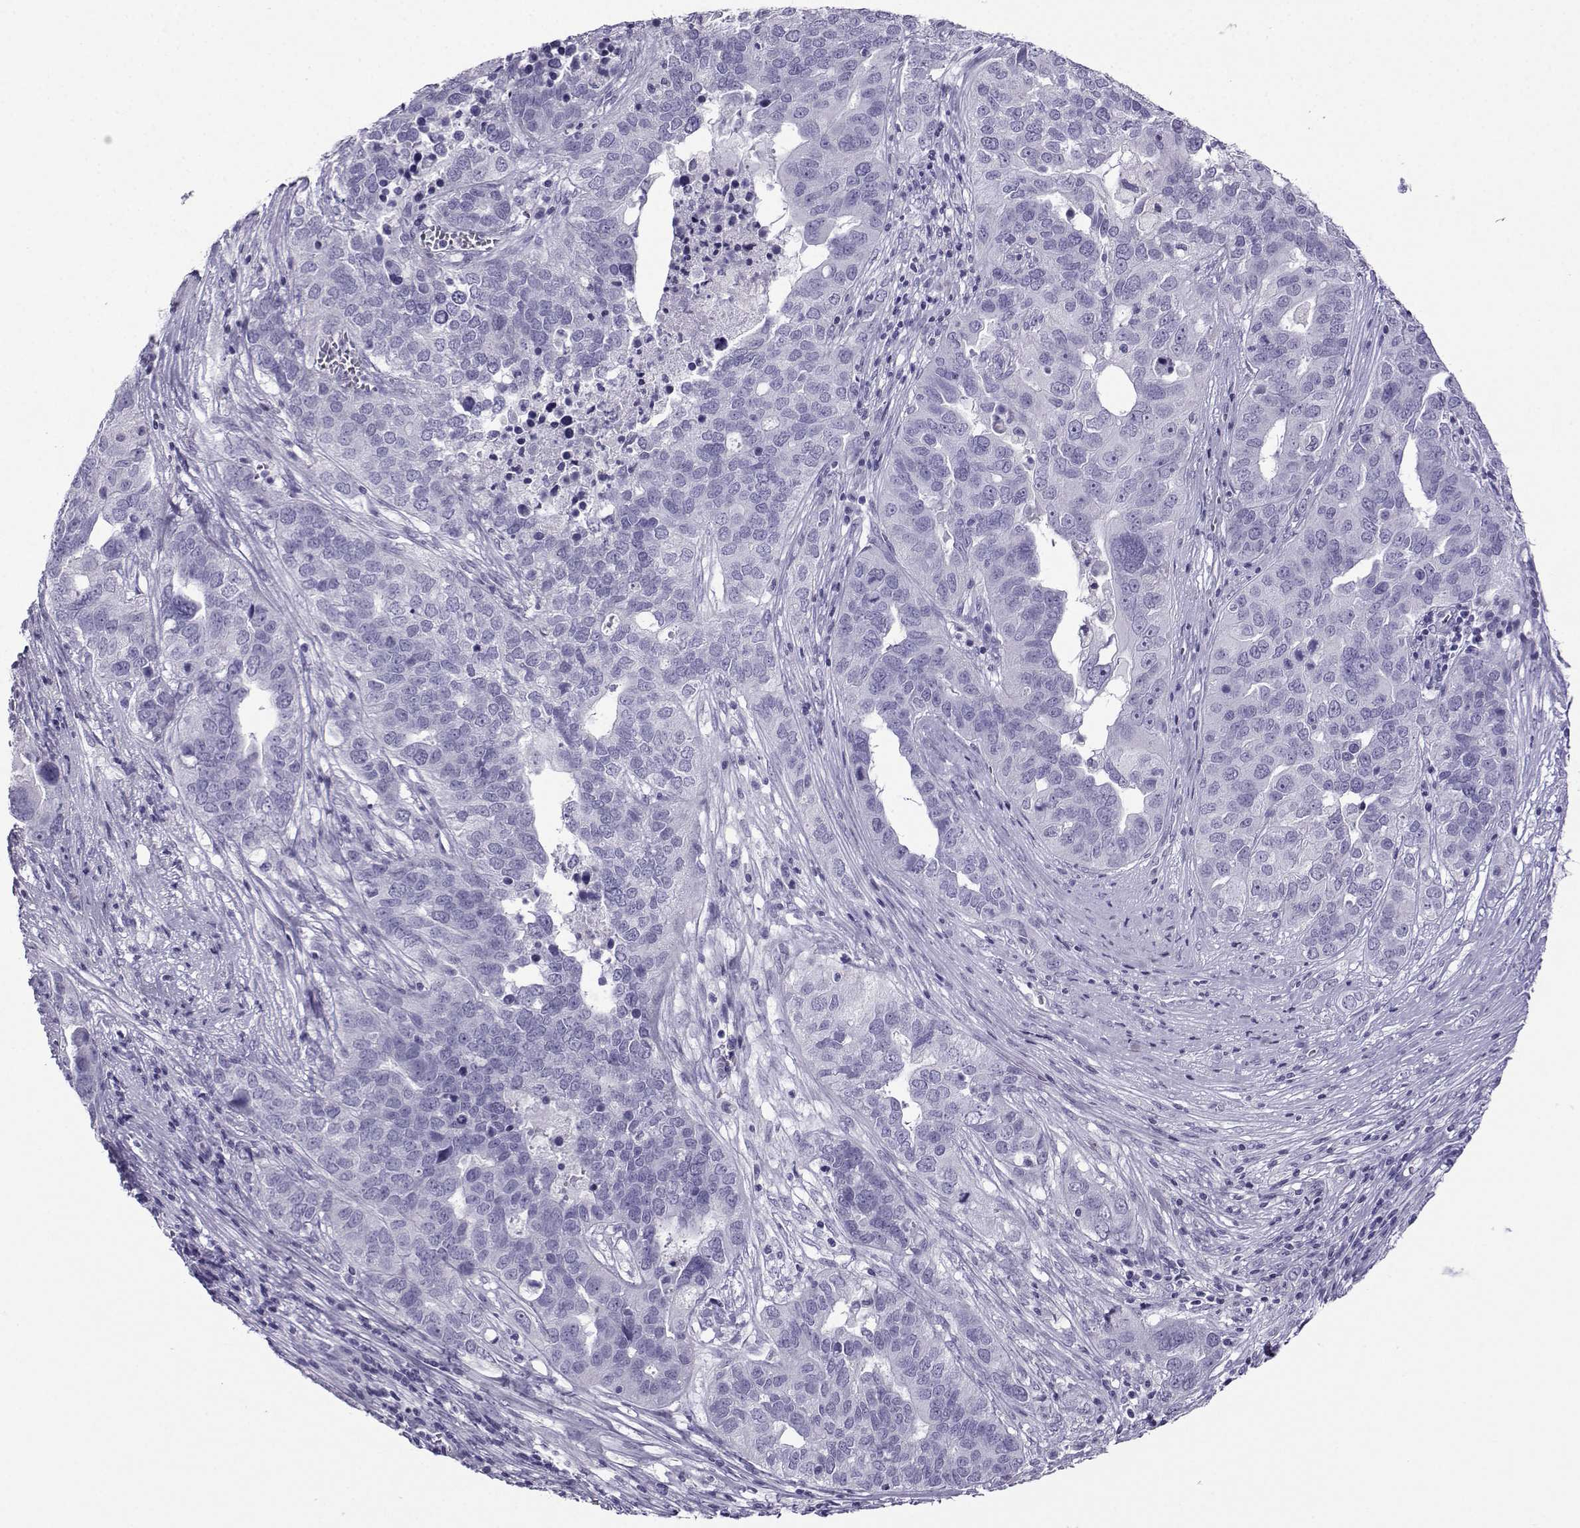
{"staining": {"intensity": "negative", "quantity": "none", "location": "none"}, "tissue": "ovarian cancer", "cell_type": "Tumor cells", "image_type": "cancer", "snomed": [{"axis": "morphology", "description": "Carcinoma, endometroid"}, {"axis": "topography", "description": "Soft tissue"}, {"axis": "topography", "description": "Ovary"}], "caption": "Immunohistochemistry (IHC) histopathology image of neoplastic tissue: human endometroid carcinoma (ovarian) stained with DAB (3,3'-diaminobenzidine) displays no significant protein expression in tumor cells.", "gene": "CRYBB1", "patient": {"sex": "female", "age": 52}}